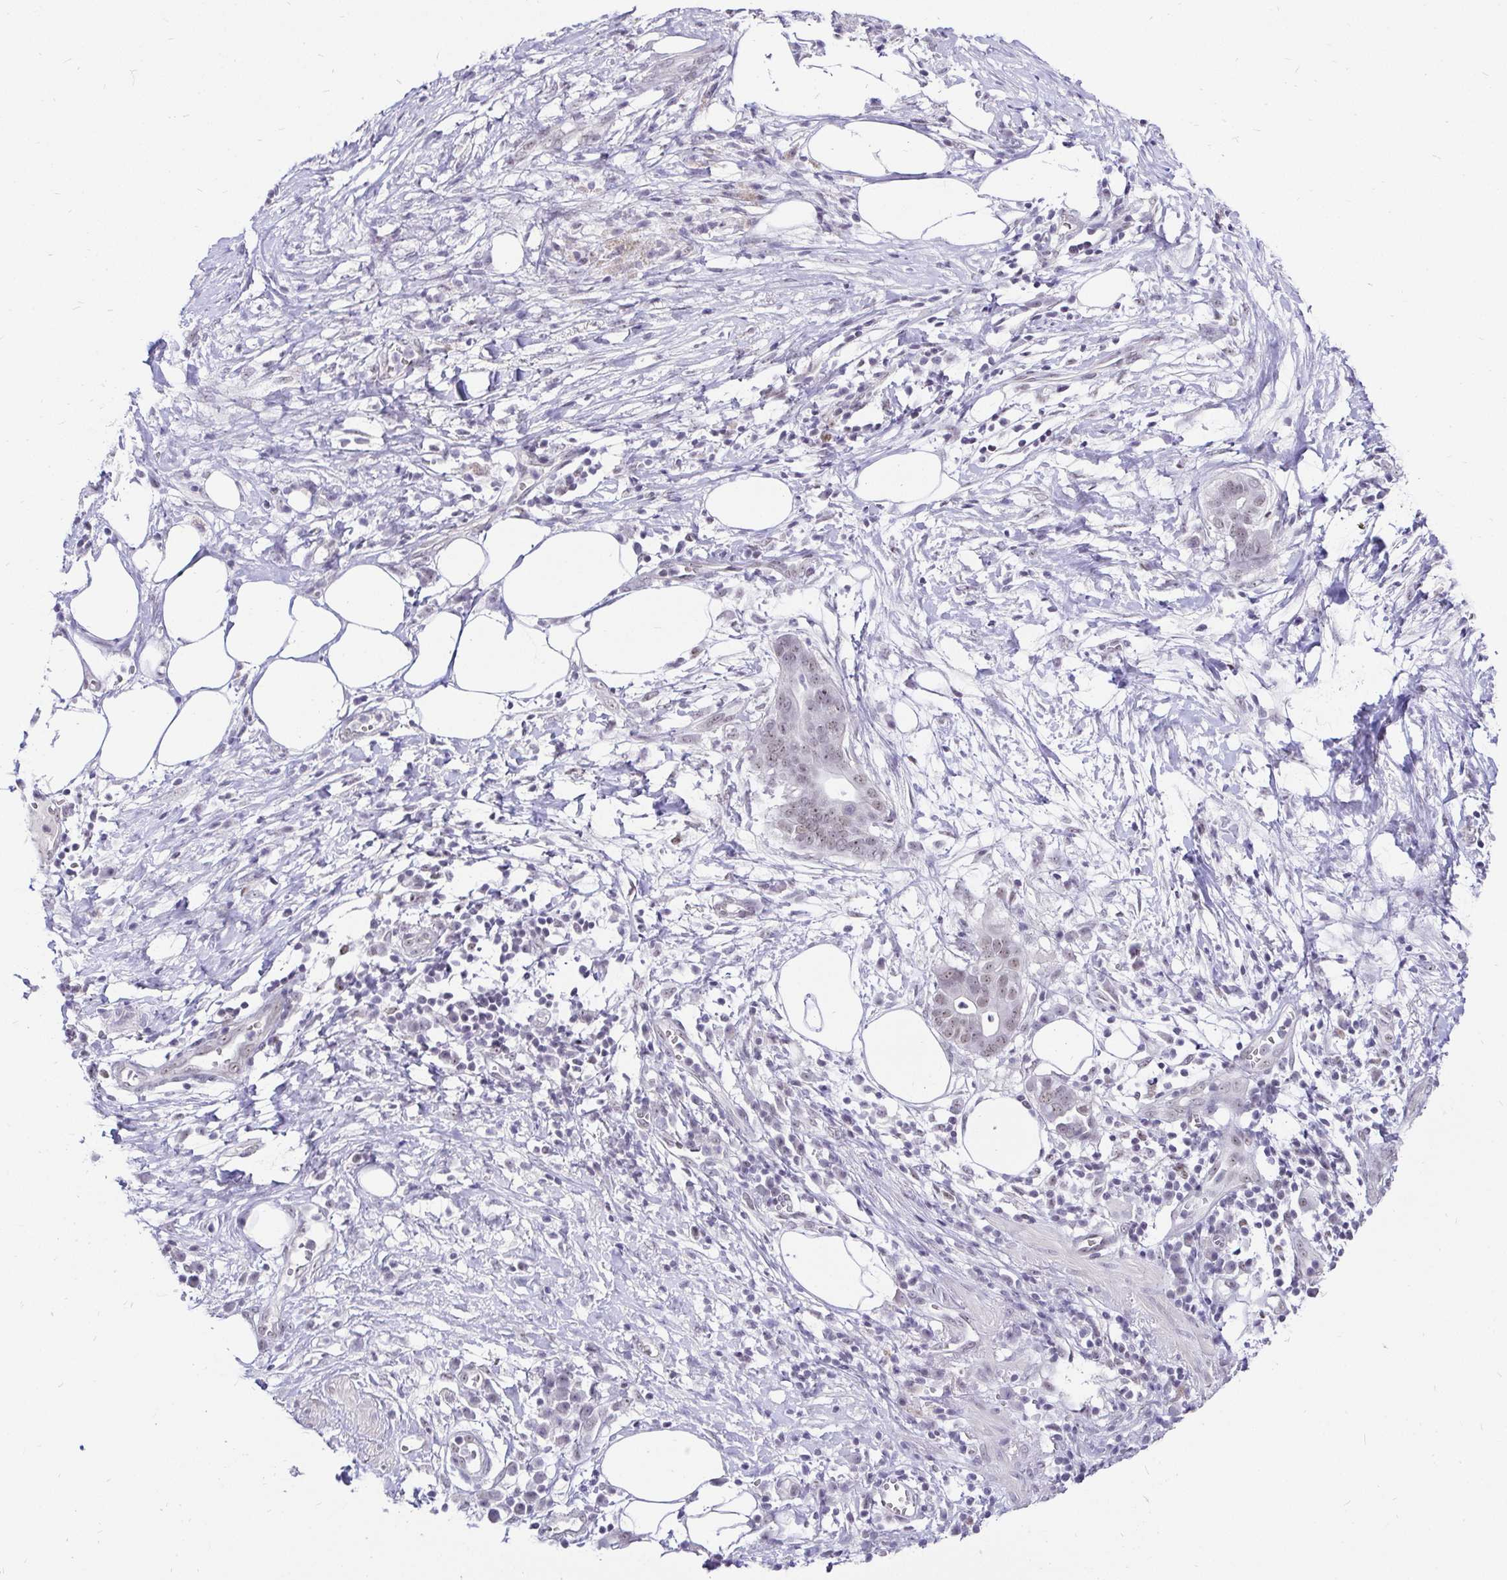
{"staining": {"intensity": "weak", "quantity": ">75%", "location": "nuclear"}, "tissue": "pancreatic cancer", "cell_type": "Tumor cells", "image_type": "cancer", "snomed": [{"axis": "morphology", "description": "Adenocarcinoma, NOS"}, {"axis": "topography", "description": "Pancreas"}], "caption": "Immunohistochemical staining of pancreatic adenocarcinoma displays weak nuclear protein staining in about >75% of tumor cells.", "gene": "ZNF860", "patient": {"sex": "male", "age": 61}}